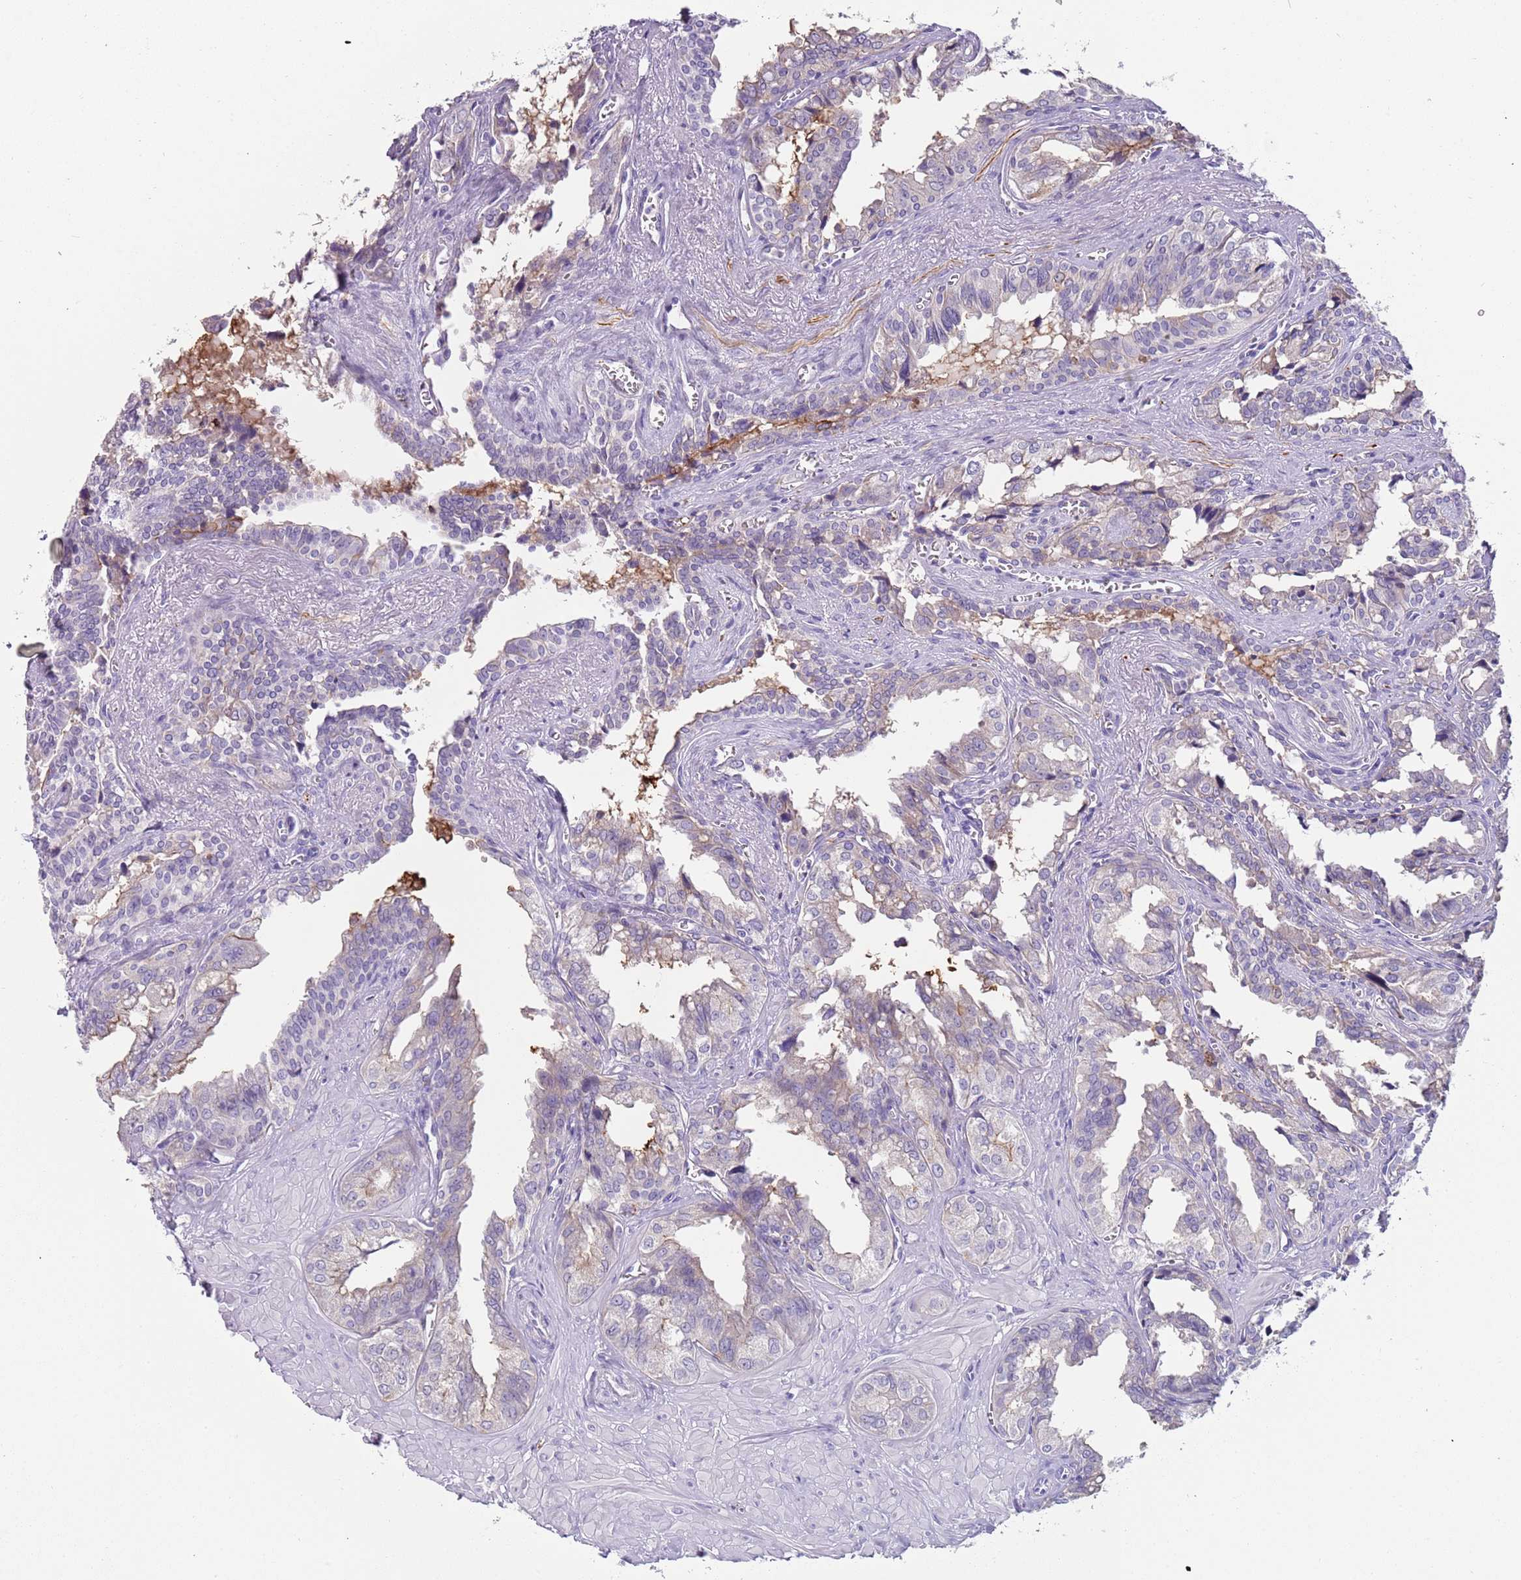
{"staining": {"intensity": "negative", "quantity": "none", "location": "none"}, "tissue": "seminal vesicle", "cell_type": "Glandular cells", "image_type": "normal", "snomed": [{"axis": "morphology", "description": "Normal tissue, NOS"}, {"axis": "topography", "description": "Seminal veicle"}], "caption": "Immunohistochemistry (IHC) of benign human seminal vesicle reveals no expression in glandular cells.", "gene": "C2CD3", "patient": {"sex": "male", "age": 67}}